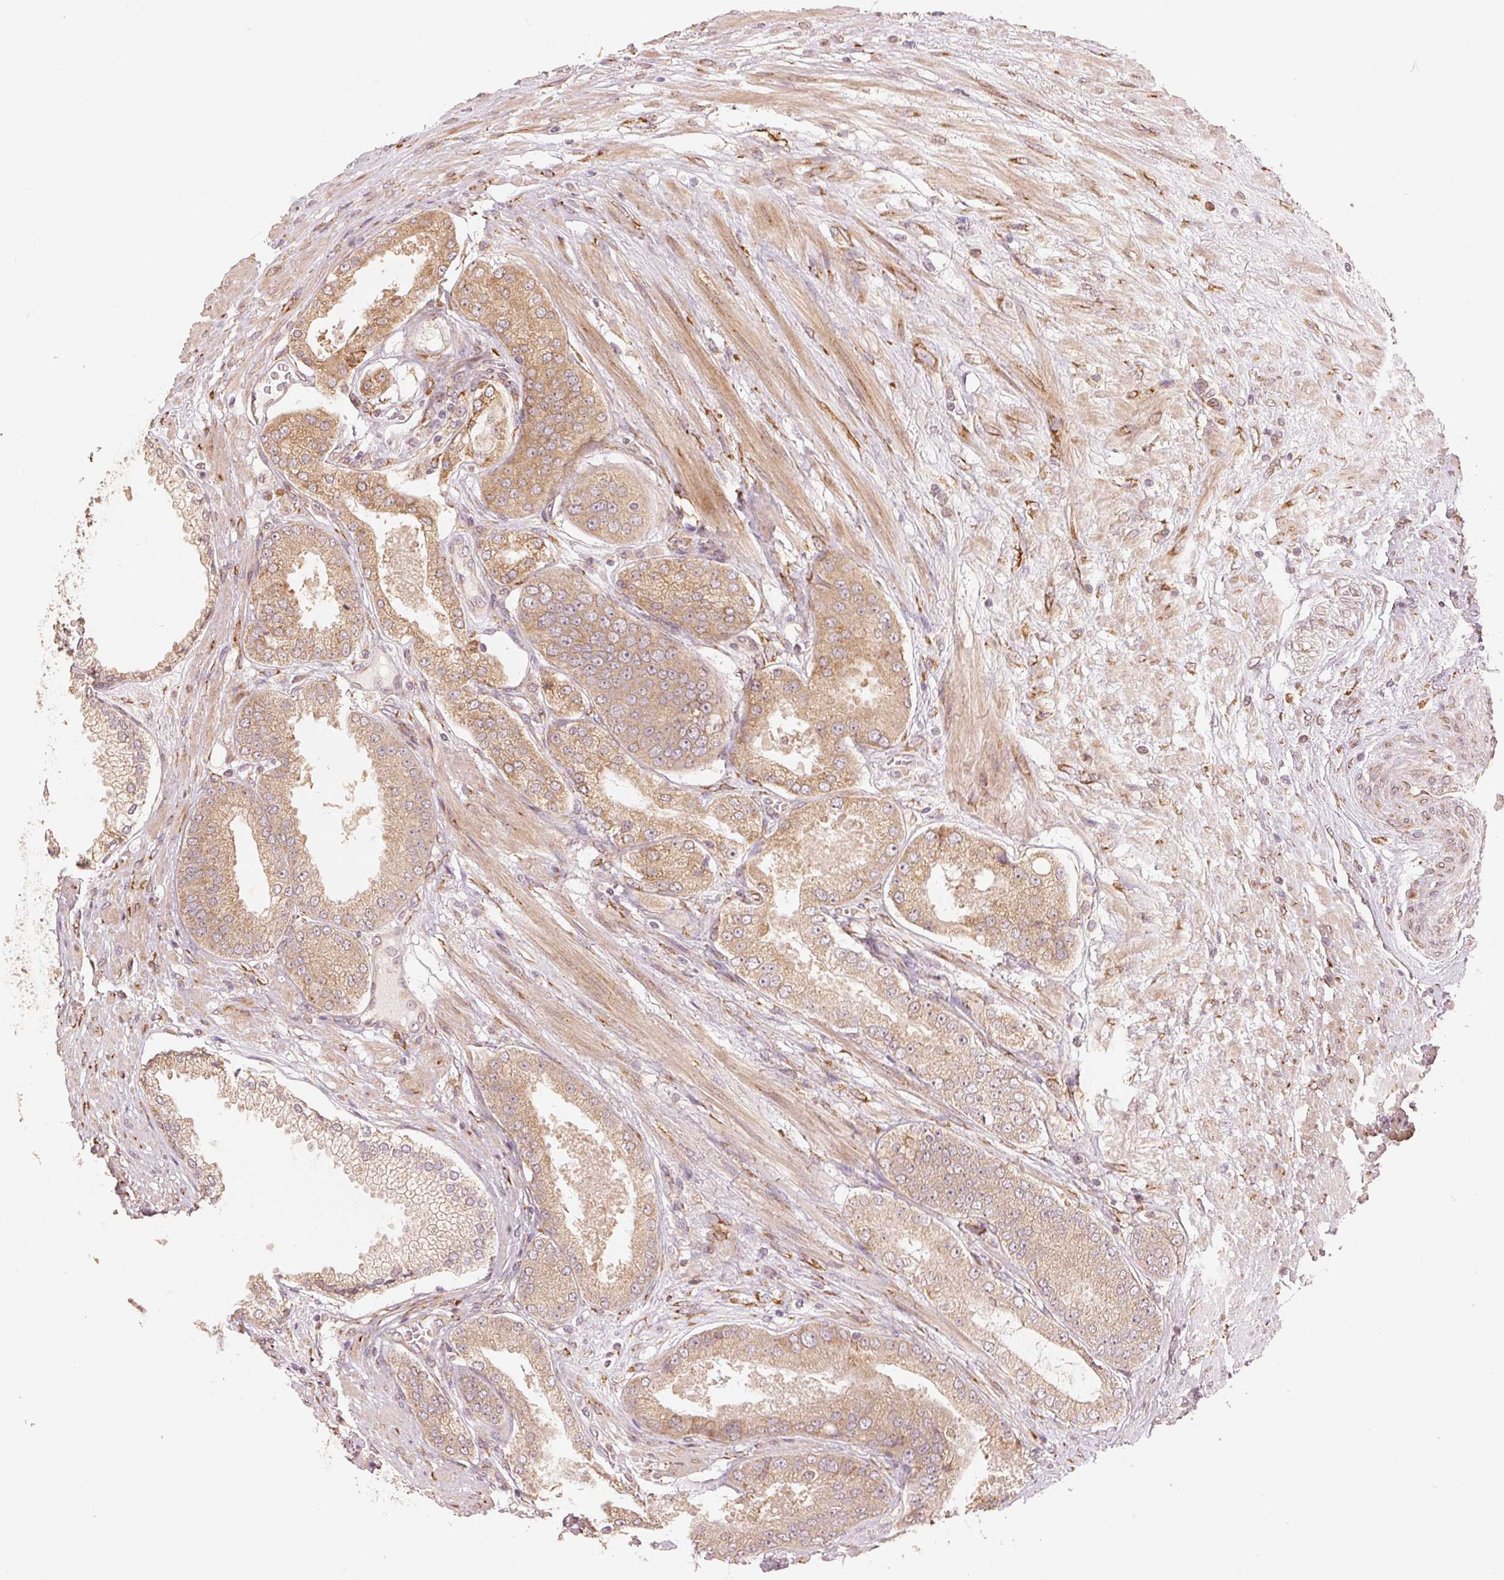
{"staining": {"intensity": "moderate", "quantity": ">75%", "location": "cytoplasmic/membranous"}, "tissue": "prostate cancer", "cell_type": "Tumor cells", "image_type": "cancer", "snomed": [{"axis": "morphology", "description": "Adenocarcinoma, High grade"}, {"axis": "topography", "description": "Prostate"}], "caption": "Protein expression by immunohistochemistry shows moderate cytoplasmic/membranous expression in about >75% of tumor cells in adenocarcinoma (high-grade) (prostate).", "gene": "SLC20A1", "patient": {"sex": "male", "age": 71}}